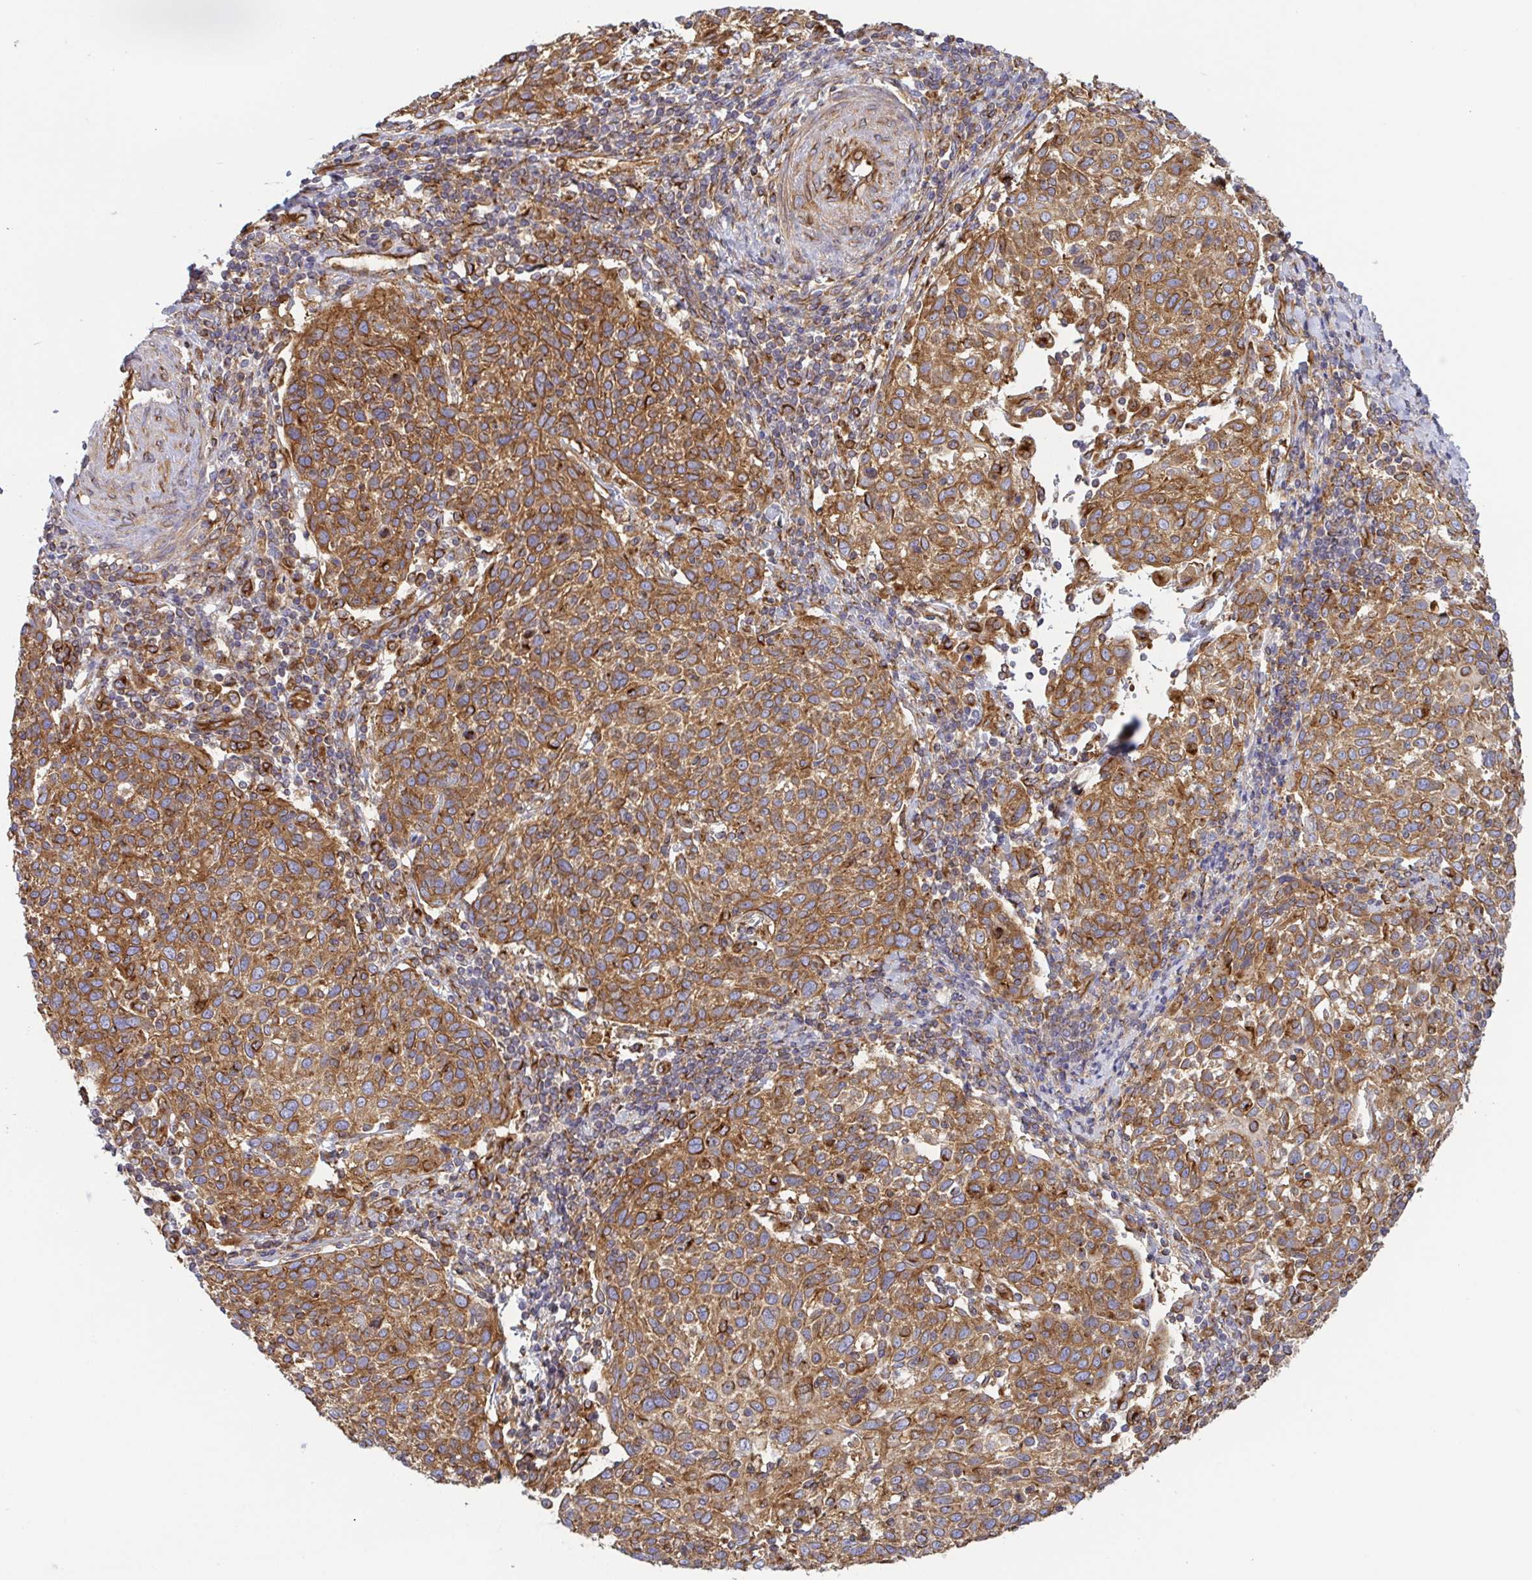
{"staining": {"intensity": "moderate", "quantity": ">75%", "location": "cytoplasmic/membranous"}, "tissue": "cervical cancer", "cell_type": "Tumor cells", "image_type": "cancer", "snomed": [{"axis": "morphology", "description": "Squamous cell carcinoma, NOS"}, {"axis": "topography", "description": "Cervix"}], "caption": "Cervical cancer stained for a protein displays moderate cytoplasmic/membranous positivity in tumor cells. (DAB = brown stain, brightfield microscopy at high magnification).", "gene": "KIF5B", "patient": {"sex": "female", "age": 61}}